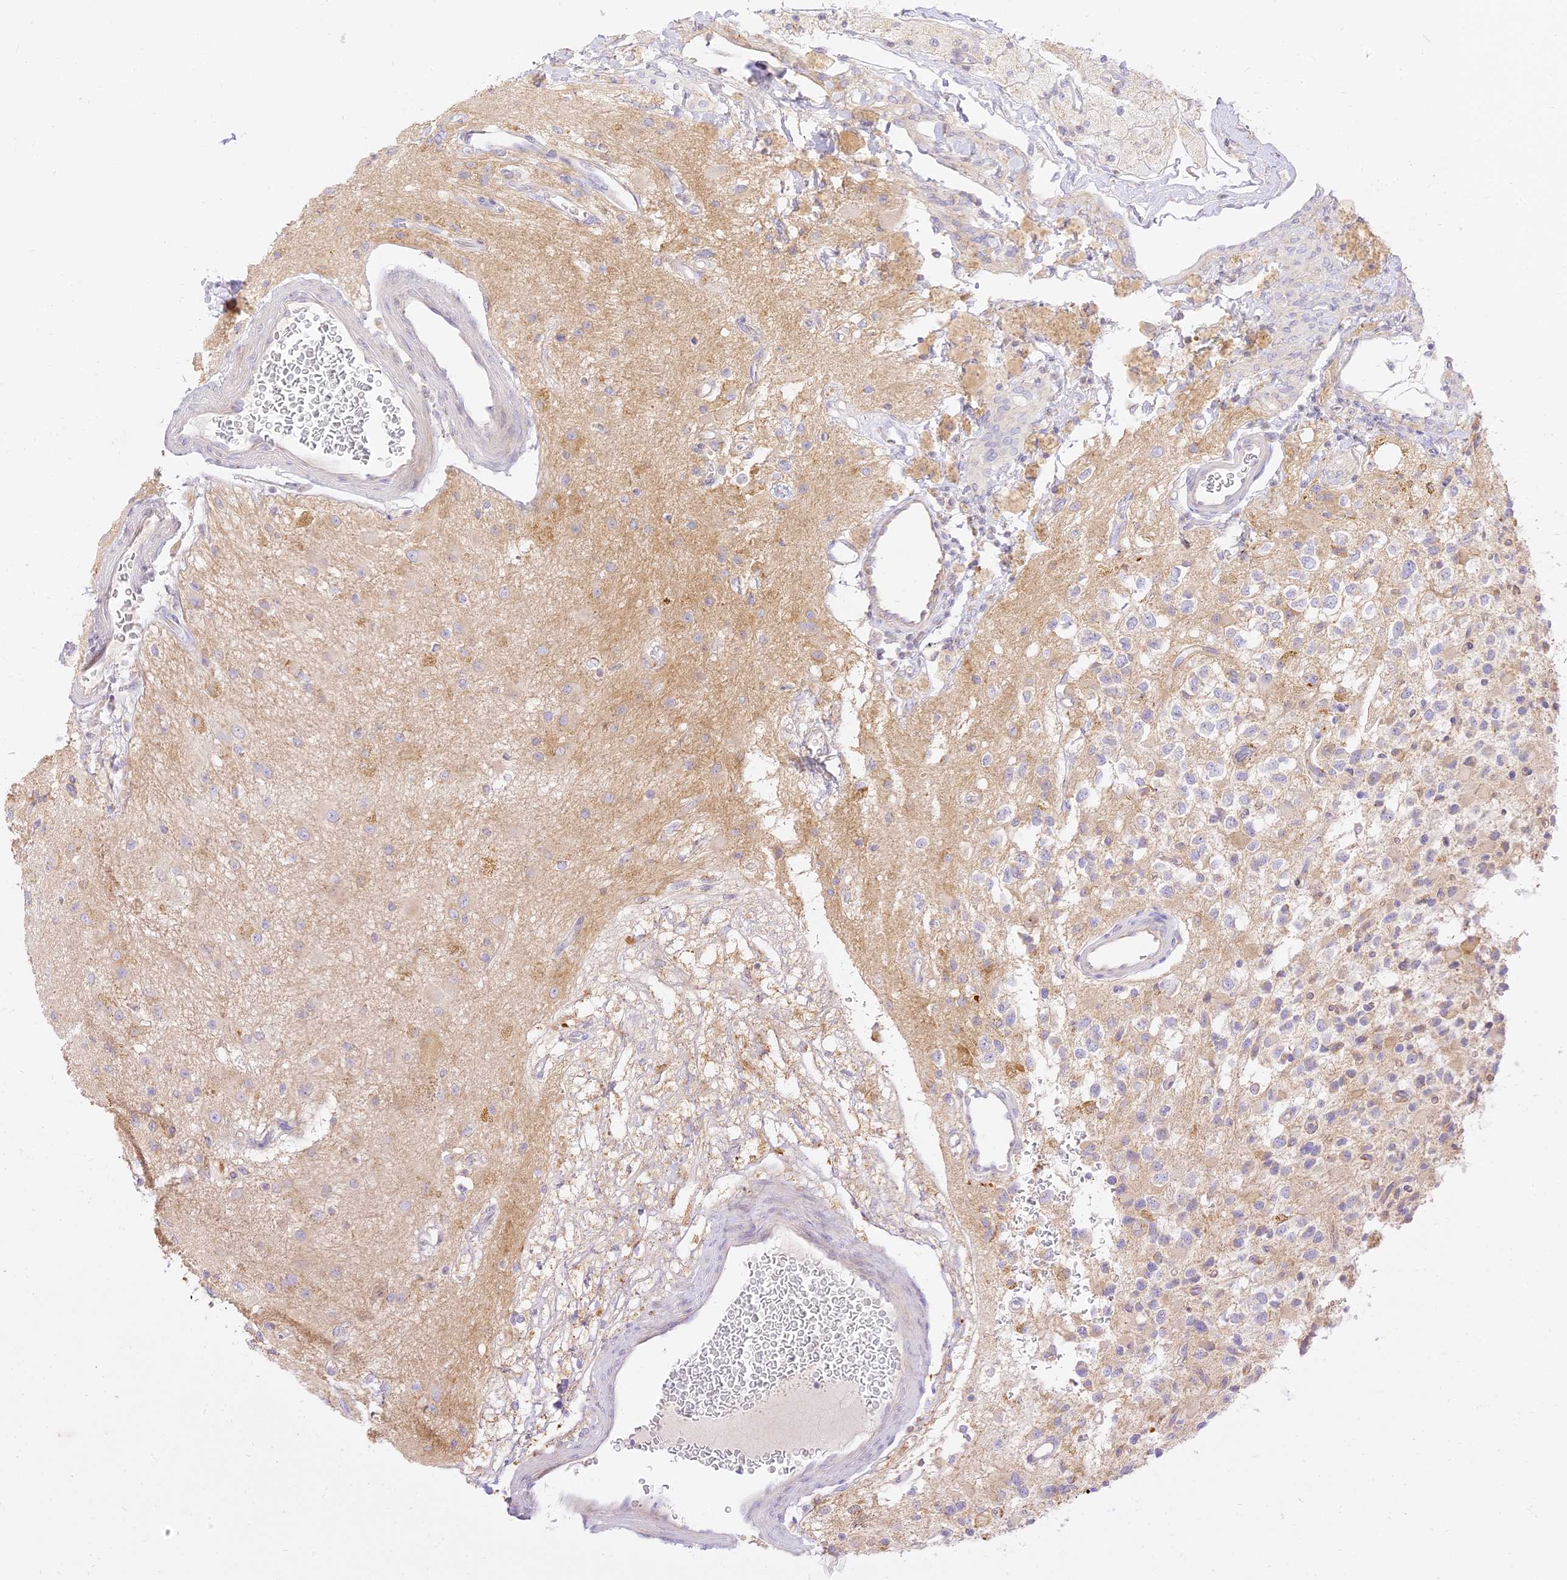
{"staining": {"intensity": "negative", "quantity": "none", "location": "none"}, "tissue": "glioma", "cell_type": "Tumor cells", "image_type": "cancer", "snomed": [{"axis": "morphology", "description": "Glioma, malignant, High grade"}, {"axis": "topography", "description": "Brain"}], "caption": "An IHC micrograph of malignant glioma (high-grade) is shown. There is no staining in tumor cells of malignant glioma (high-grade). (DAB (3,3'-diaminobenzidine) IHC, high magnification).", "gene": "LRRC15", "patient": {"sex": "male", "age": 34}}